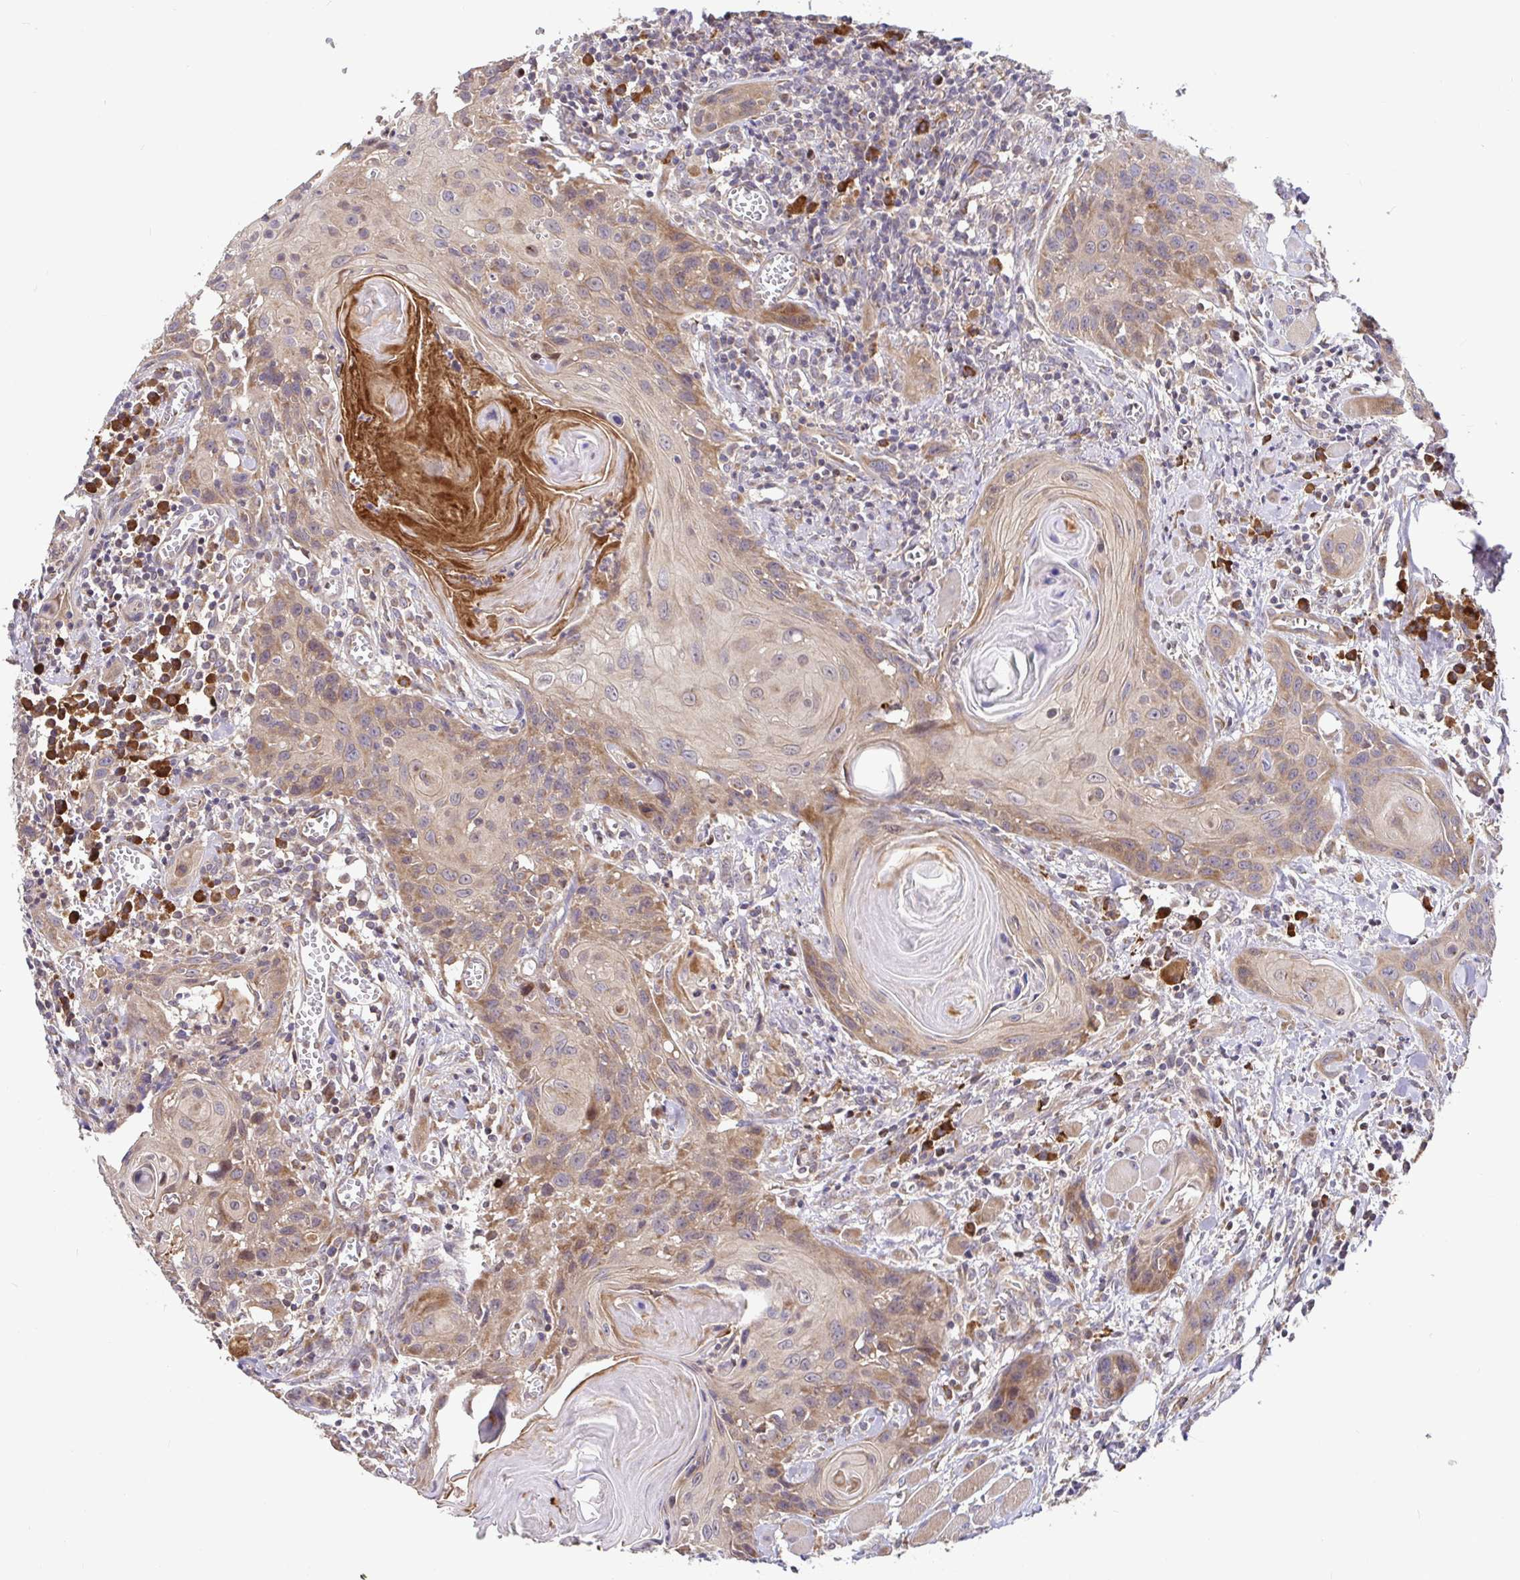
{"staining": {"intensity": "weak", "quantity": "25%-75%", "location": "cytoplasmic/membranous"}, "tissue": "head and neck cancer", "cell_type": "Tumor cells", "image_type": "cancer", "snomed": [{"axis": "morphology", "description": "Squamous cell carcinoma, NOS"}, {"axis": "topography", "description": "Oral tissue"}, {"axis": "topography", "description": "Head-Neck"}], "caption": "An image of human head and neck cancer (squamous cell carcinoma) stained for a protein exhibits weak cytoplasmic/membranous brown staining in tumor cells.", "gene": "ELP1", "patient": {"sex": "male", "age": 58}}